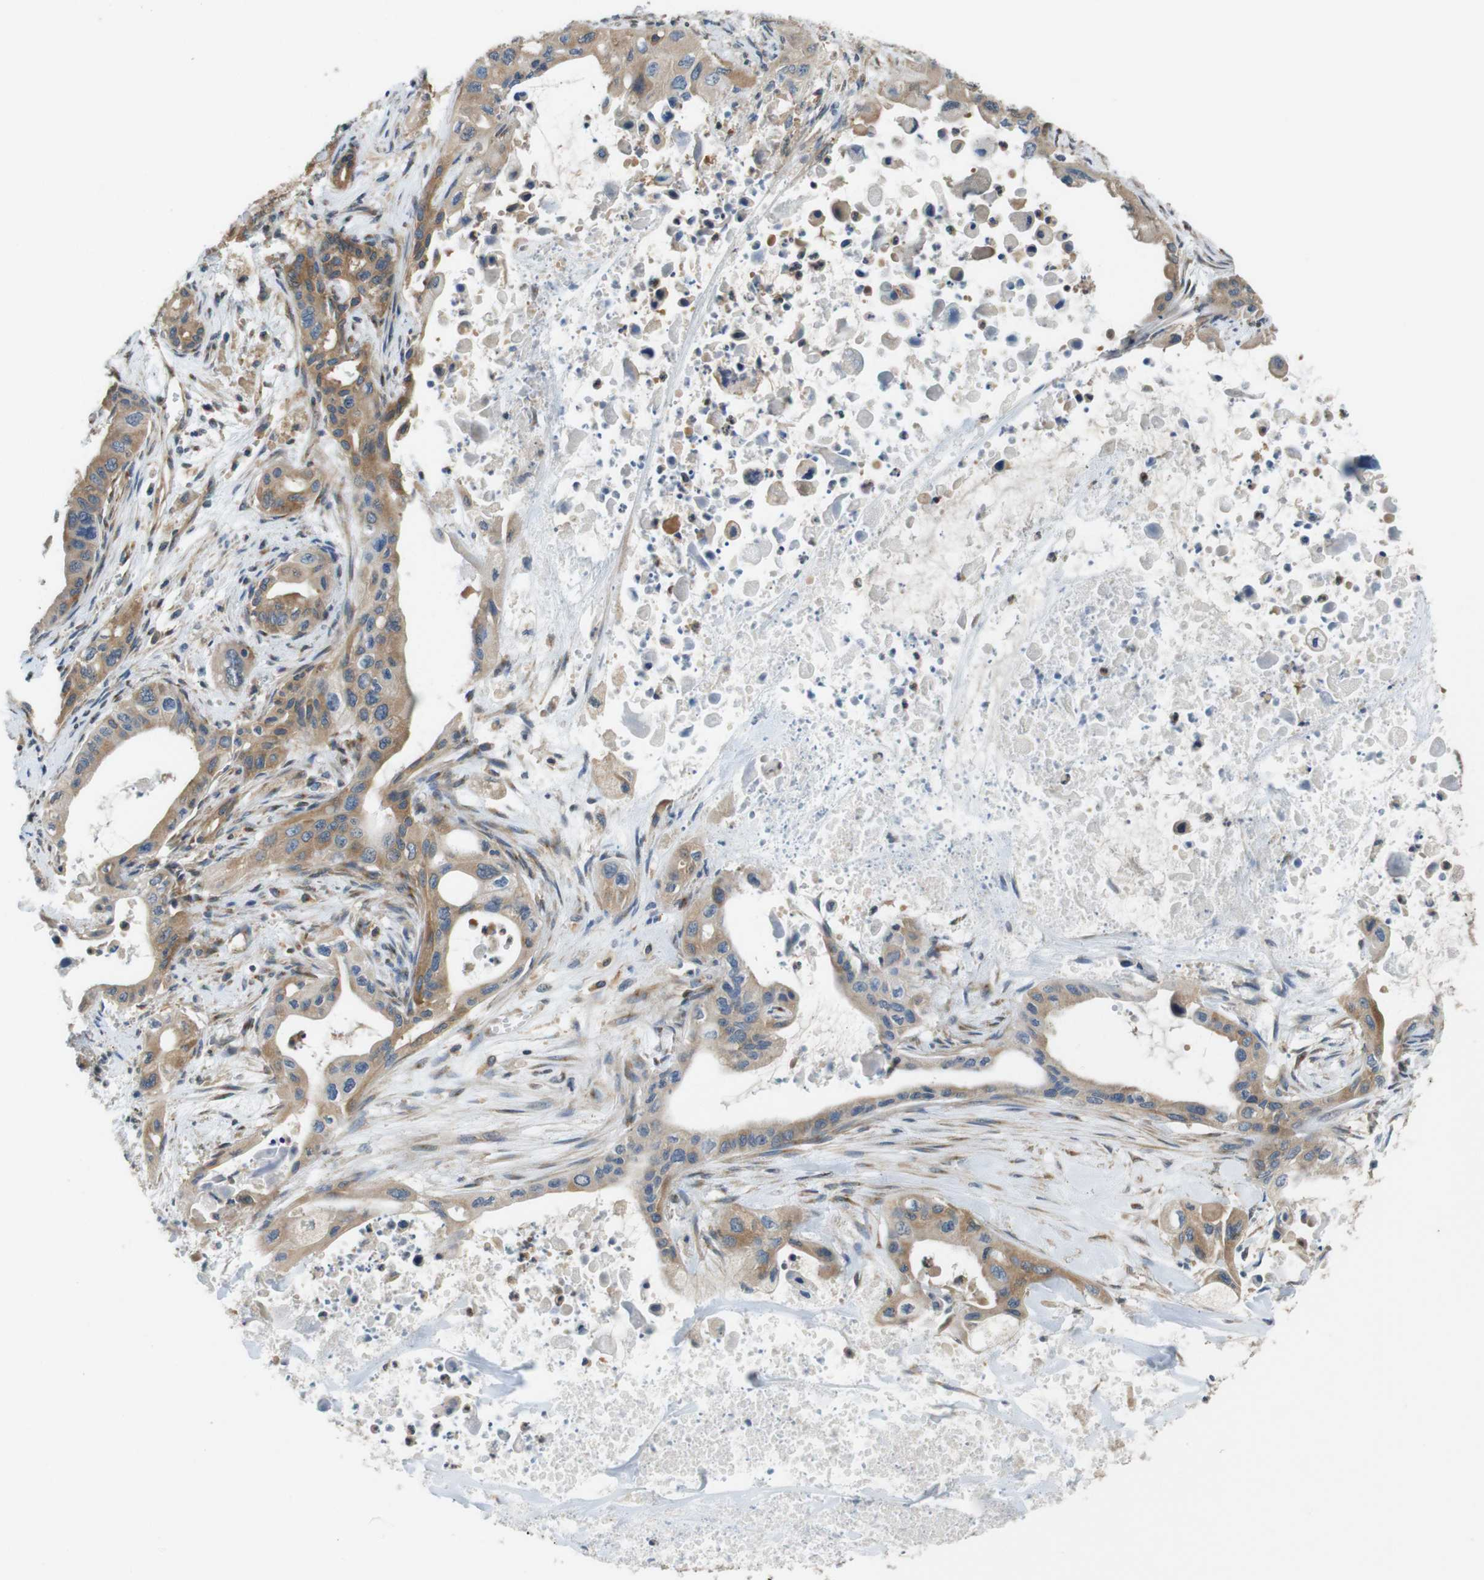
{"staining": {"intensity": "moderate", "quantity": ">75%", "location": "cytoplasmic/membranous"}, "tissue": "pancreatic cancer", "cell_type": "Tumor cells", "image_type": "cancer", "snomed": [{"axis": "morphology", "description": "Adenocarcinoma, NOS"}, {"axis": "topography", "description": "Pancreas"}], "caption": "Immunohistochemistry of pancreatic cancer demonstrates medium levels of moderate cytoplasmic/membranous positivity in about >75% of tumor cells. (Brightfield microscopy of DAB IHC at high magnification).", "gene": "DCTN1", "patient": {"sex": "male", "age": 73}}